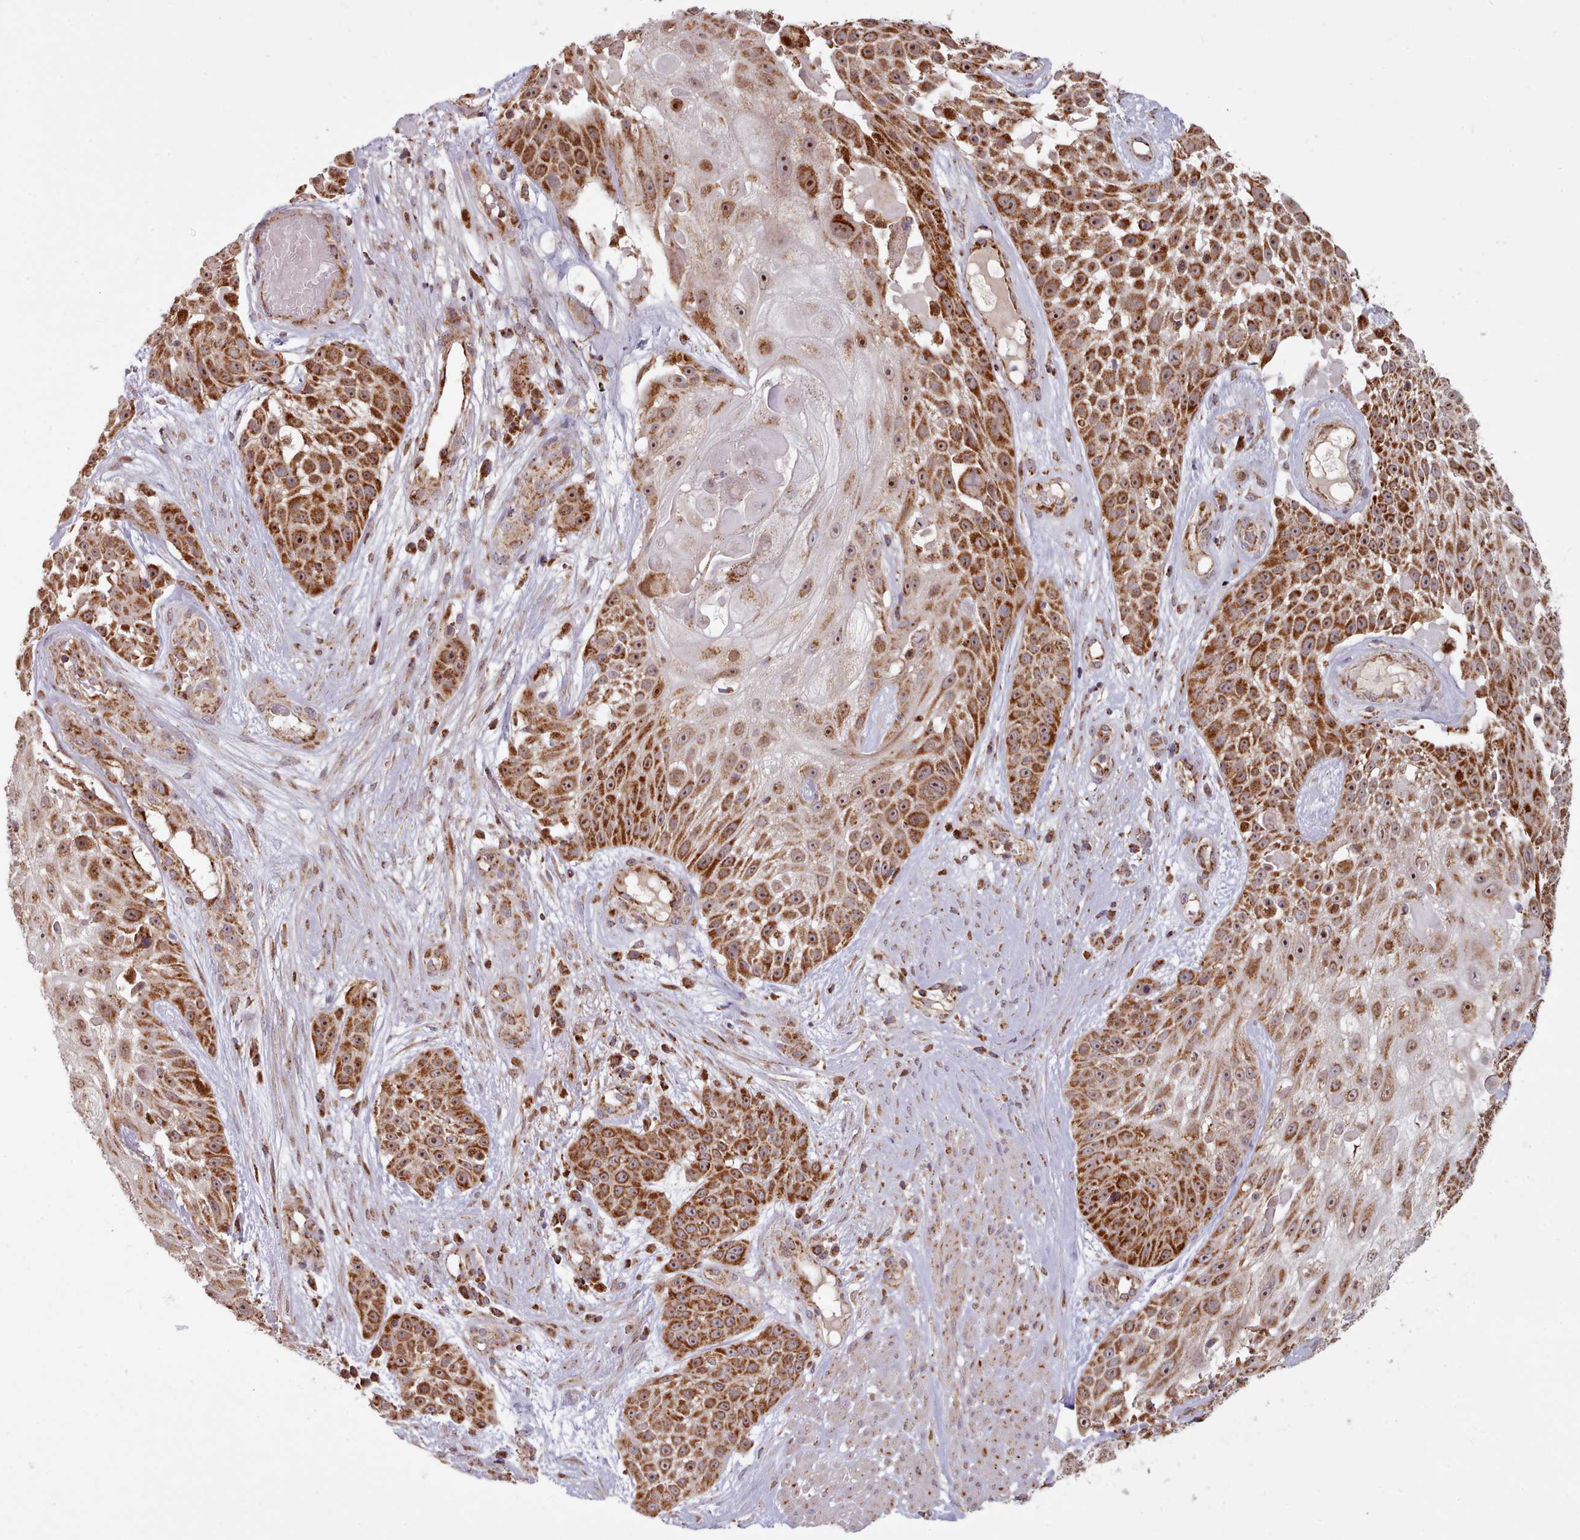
{"staining": {"intensity": "strong", "quantity": ">75%", "location": "cytoplasmic/membranous,nuclear"}, "tissue": "skin cancer", "cell_type": "Tumor cells", "image_type": "cancer", "snomed": [{"axis": "morphology", "description": "Squamous cell carcinoma, NOS"}, {"axis": "topography", "description": "Skin"}], "caption": "DAB immunohistochemical staining of skin cancer (squamous cell carcinoma) shows strong cytoplasmic/membranous and nuclear protein expression in about >75% of tumor cells. The protein is shown in brown color, while the nuclei are stained blue.", "gene": "HSDL2", "patient": {"sex": "female", "age": 86}}